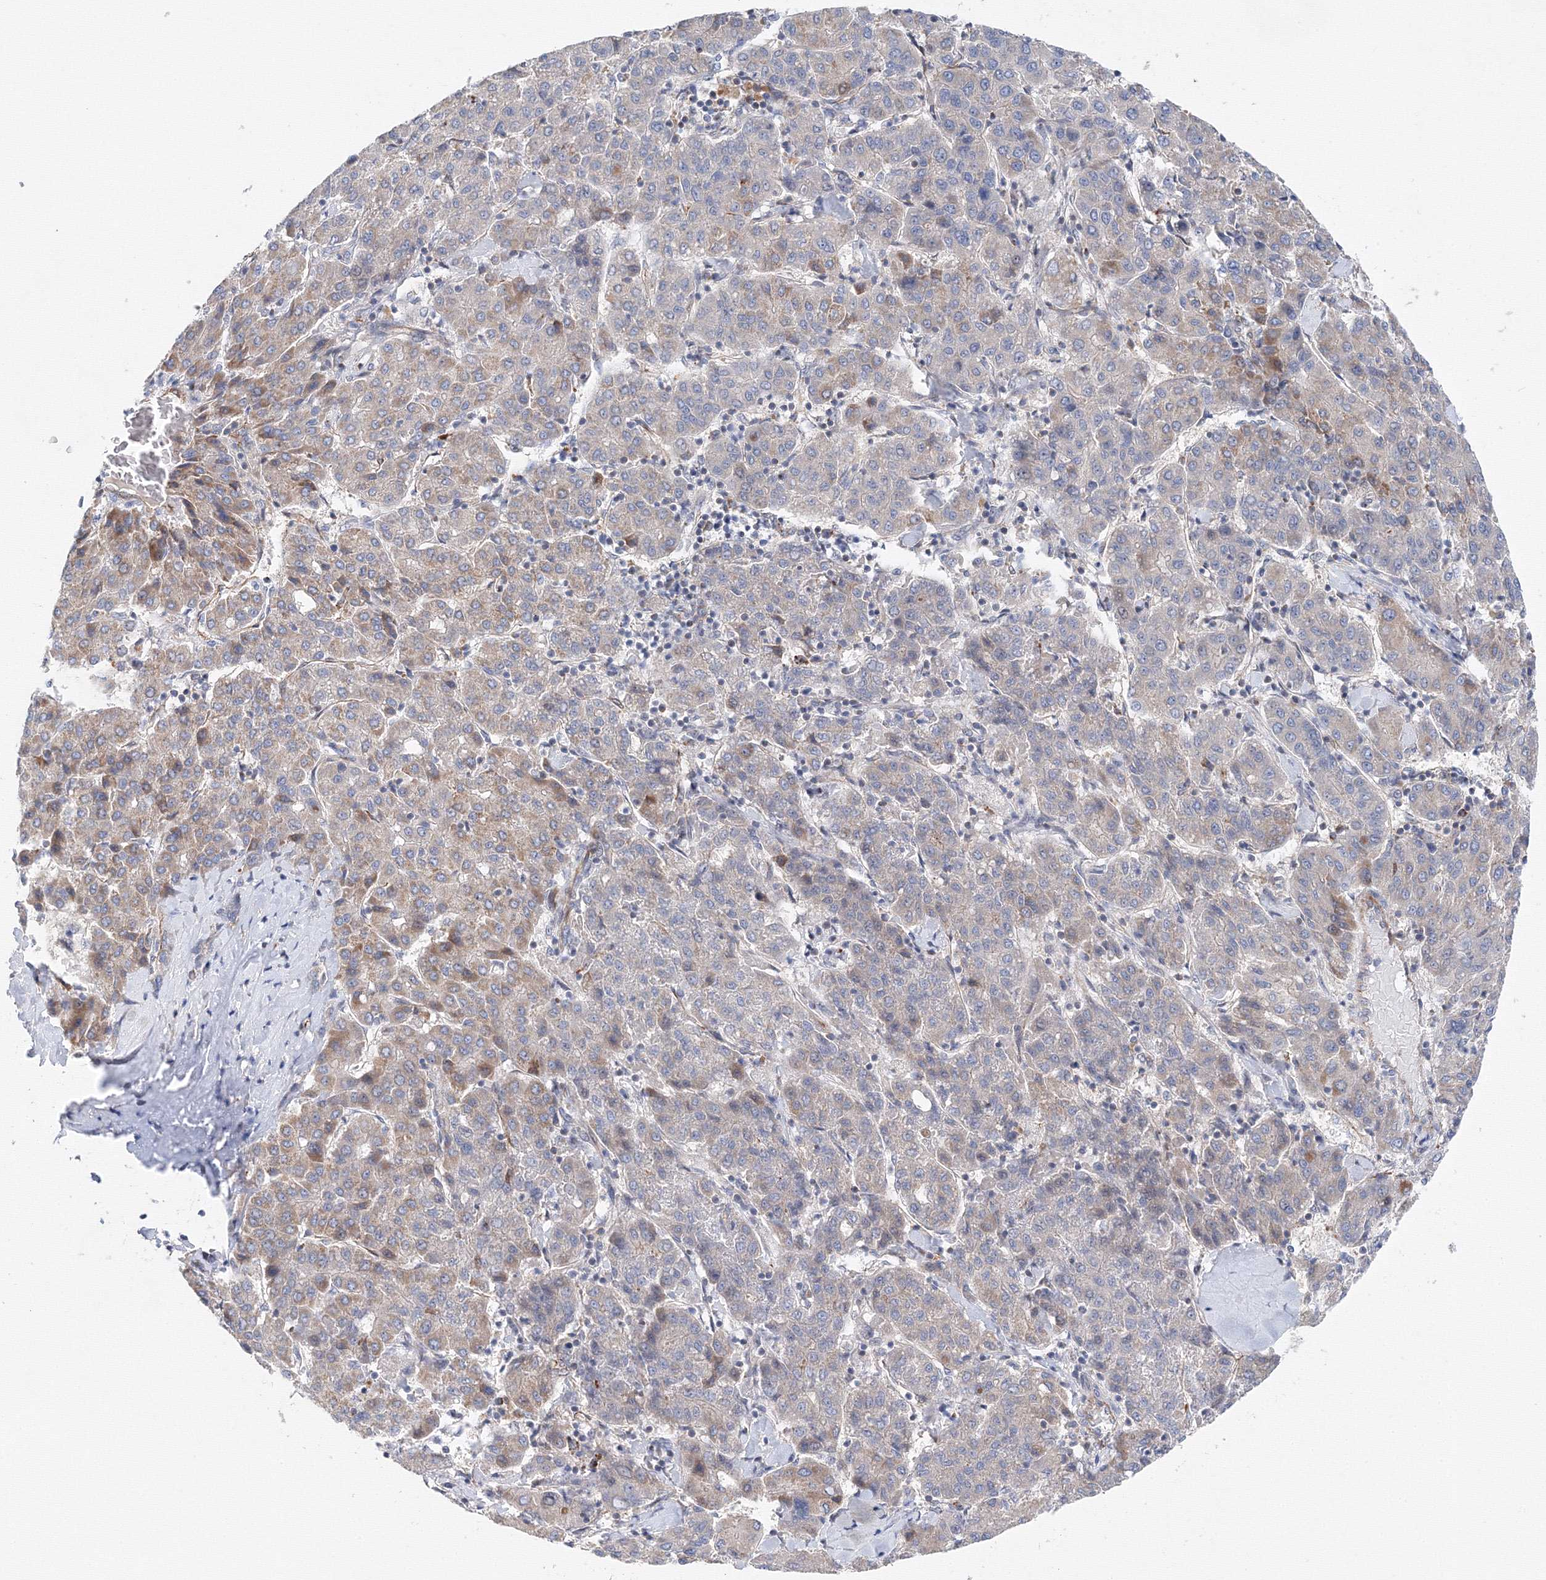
{"staining": {"intensity": "weak", "quantity": "<25%", "location": "cytoplasmic/membranous"}, "tissue": "liver cancer", "cell_type": "Tumor cells", "image_type": "cancer", "snomed": [{"axis": "morphology", "description": "Carcinoma, Hepatocellular, NOS"}, {"axis": "topography", "description": "Liver"}], "caption": "Histopathology image shows no protein staining in tumor cells of liver hepatocellular carcinoma tissue.", "gene": "DIS3L2", "patient": {"sex": "male", "age": 65}}